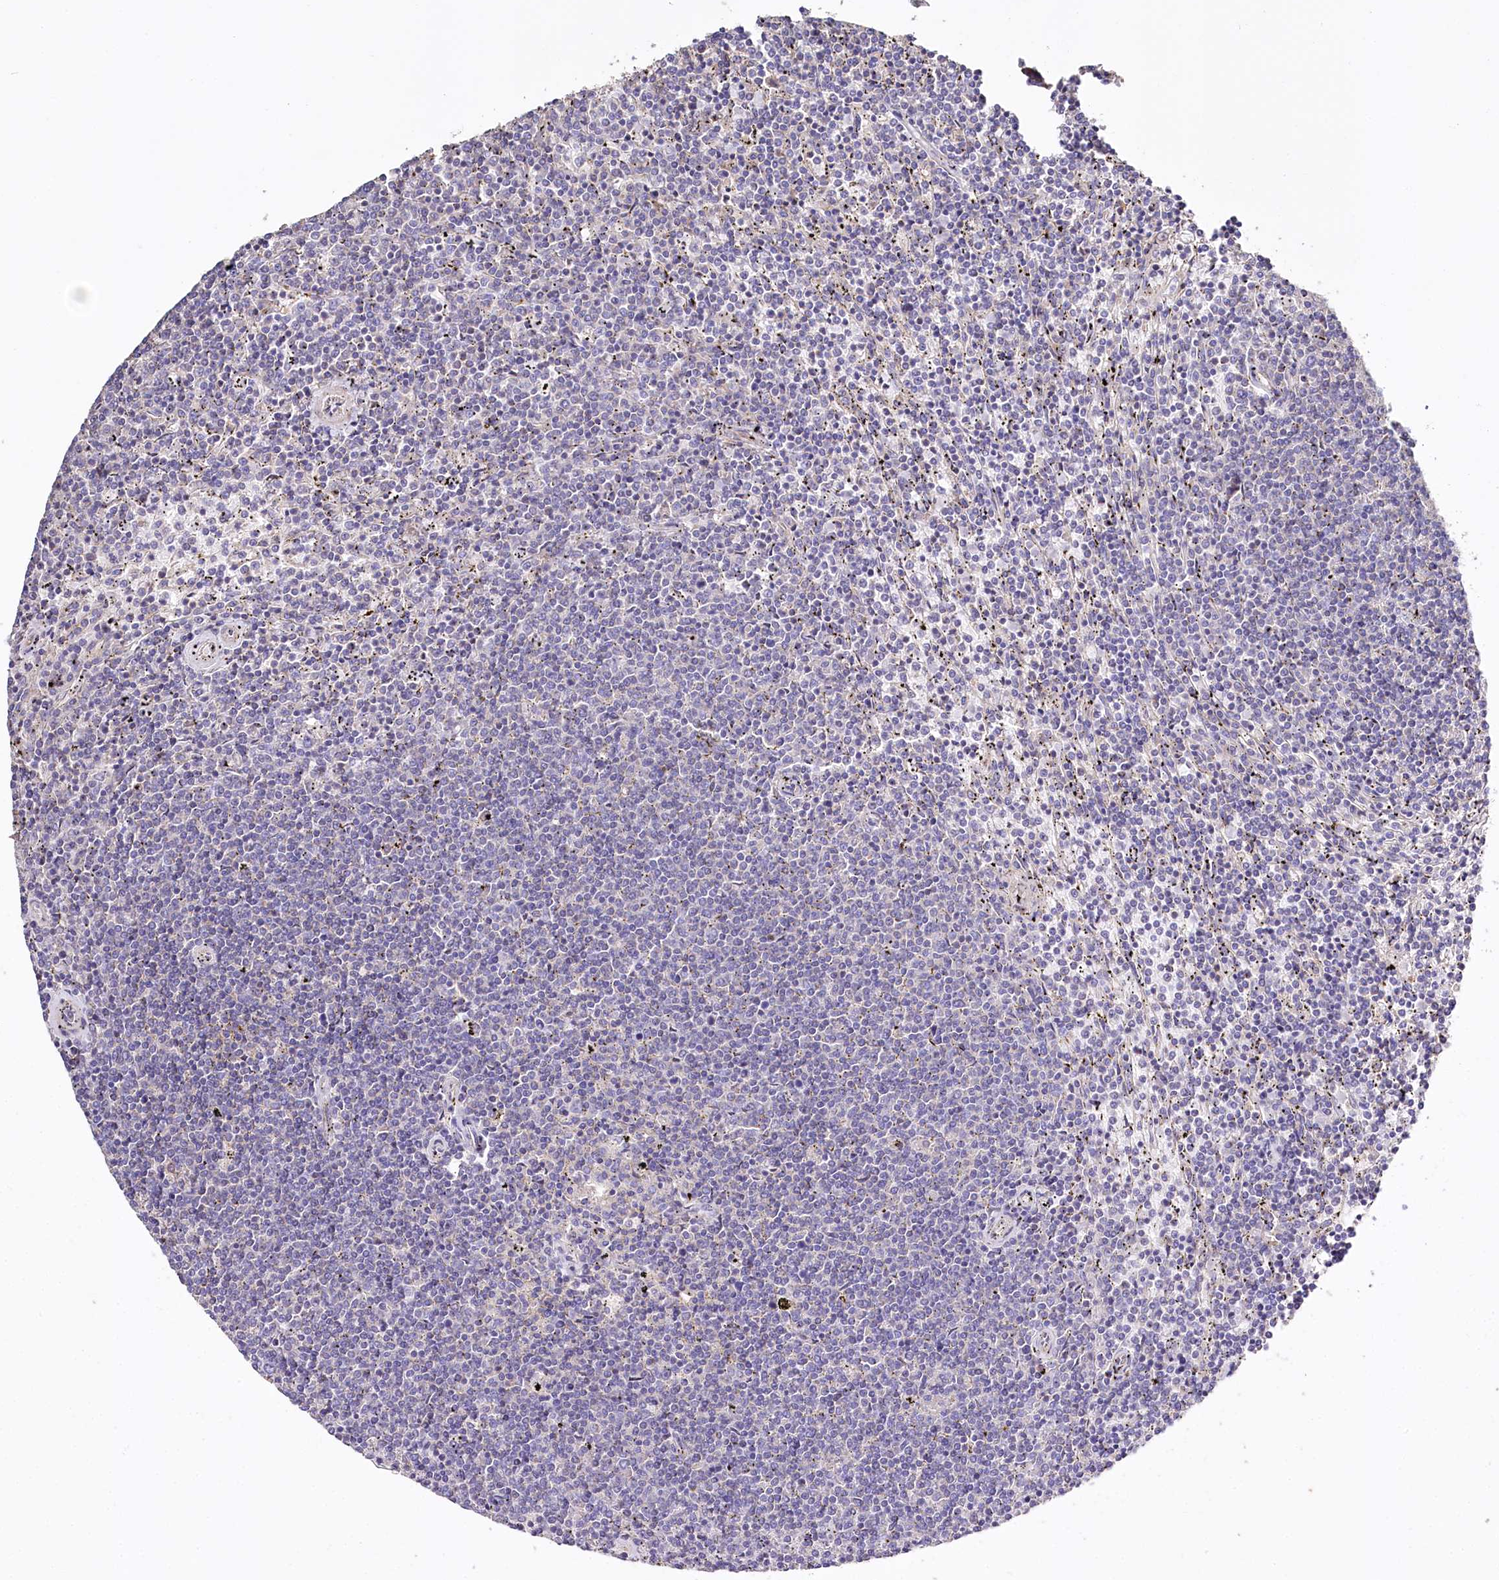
{"staining": {"intensity": "negative", "quantity": "none", "location": "none"}, "tissue": "lymphoma", "cell_type": "Tumor cells", "image_type": "cancer", "snomed": [{"axis": "morphology", "description": "Malignant lymphoma, non-Hodgkin's type, Low grade"}, {"axis": "topography", "description": "Spleen"}], "caption": "Tumor cells are negative for protein expression in human malignant lymphoma, non-Hodgkin's type (low-grade).", "gene": "PTER", "patient": {"sex": "female", "age": 50}}